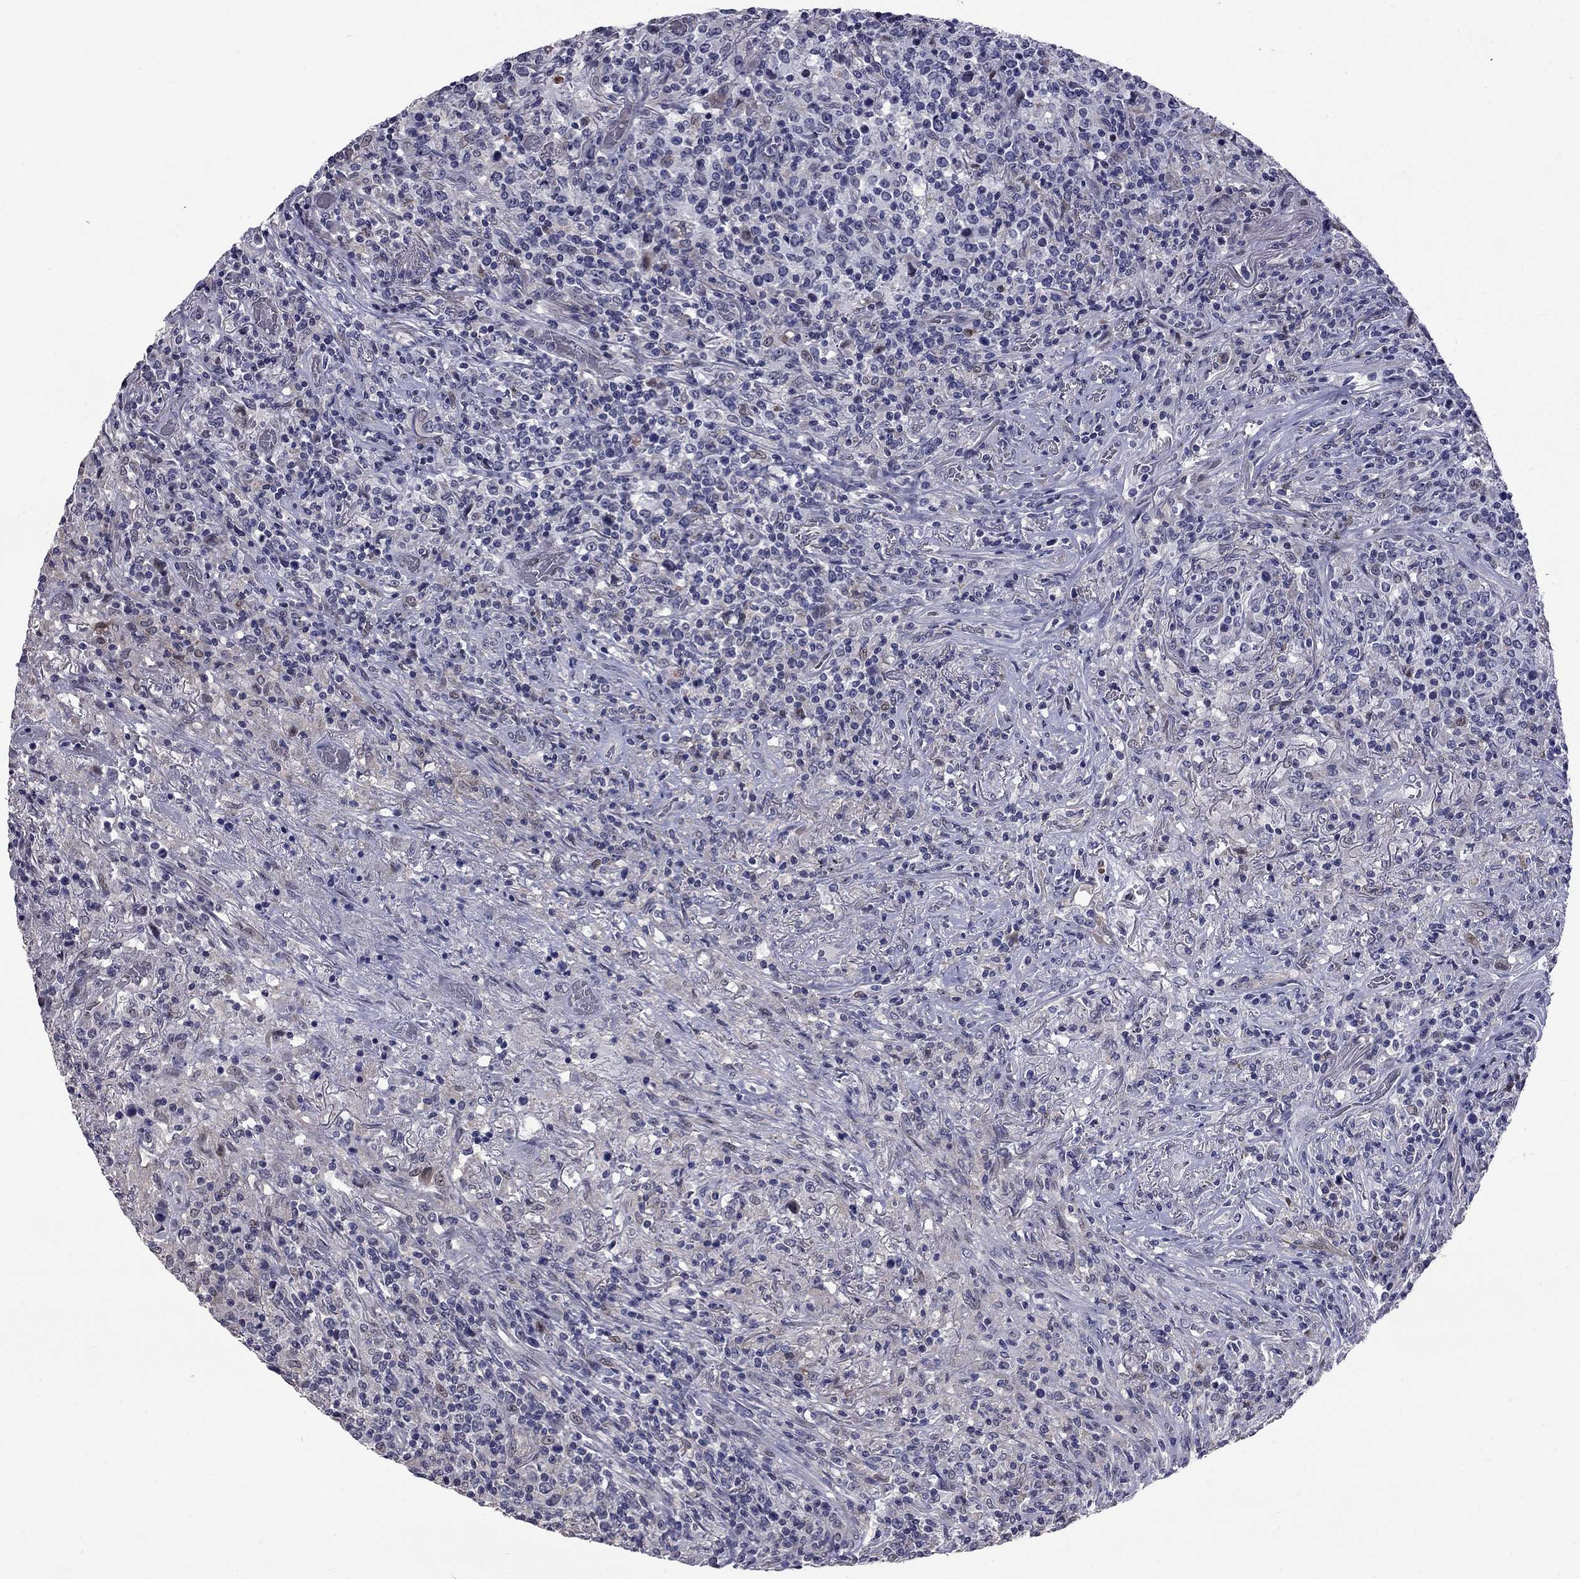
{"staining": {"intensity": "negative", "quantity": "none", "location": "none"}, "tissue": "lymphoma", "cell_type": "Tumor cells", "image_type": "cancer", "snomed": [{"axis": "morphology", "description": "Malignant lymphoma, non-Hodgkin's type, High grade"}, {"axis": "topography", "description": "Lung"}], "caption": "Tumor cells are negative for brown protein staining in lymphoma.", "gene": "HTR4", "patient": {"sex": "male", "age": 79}}